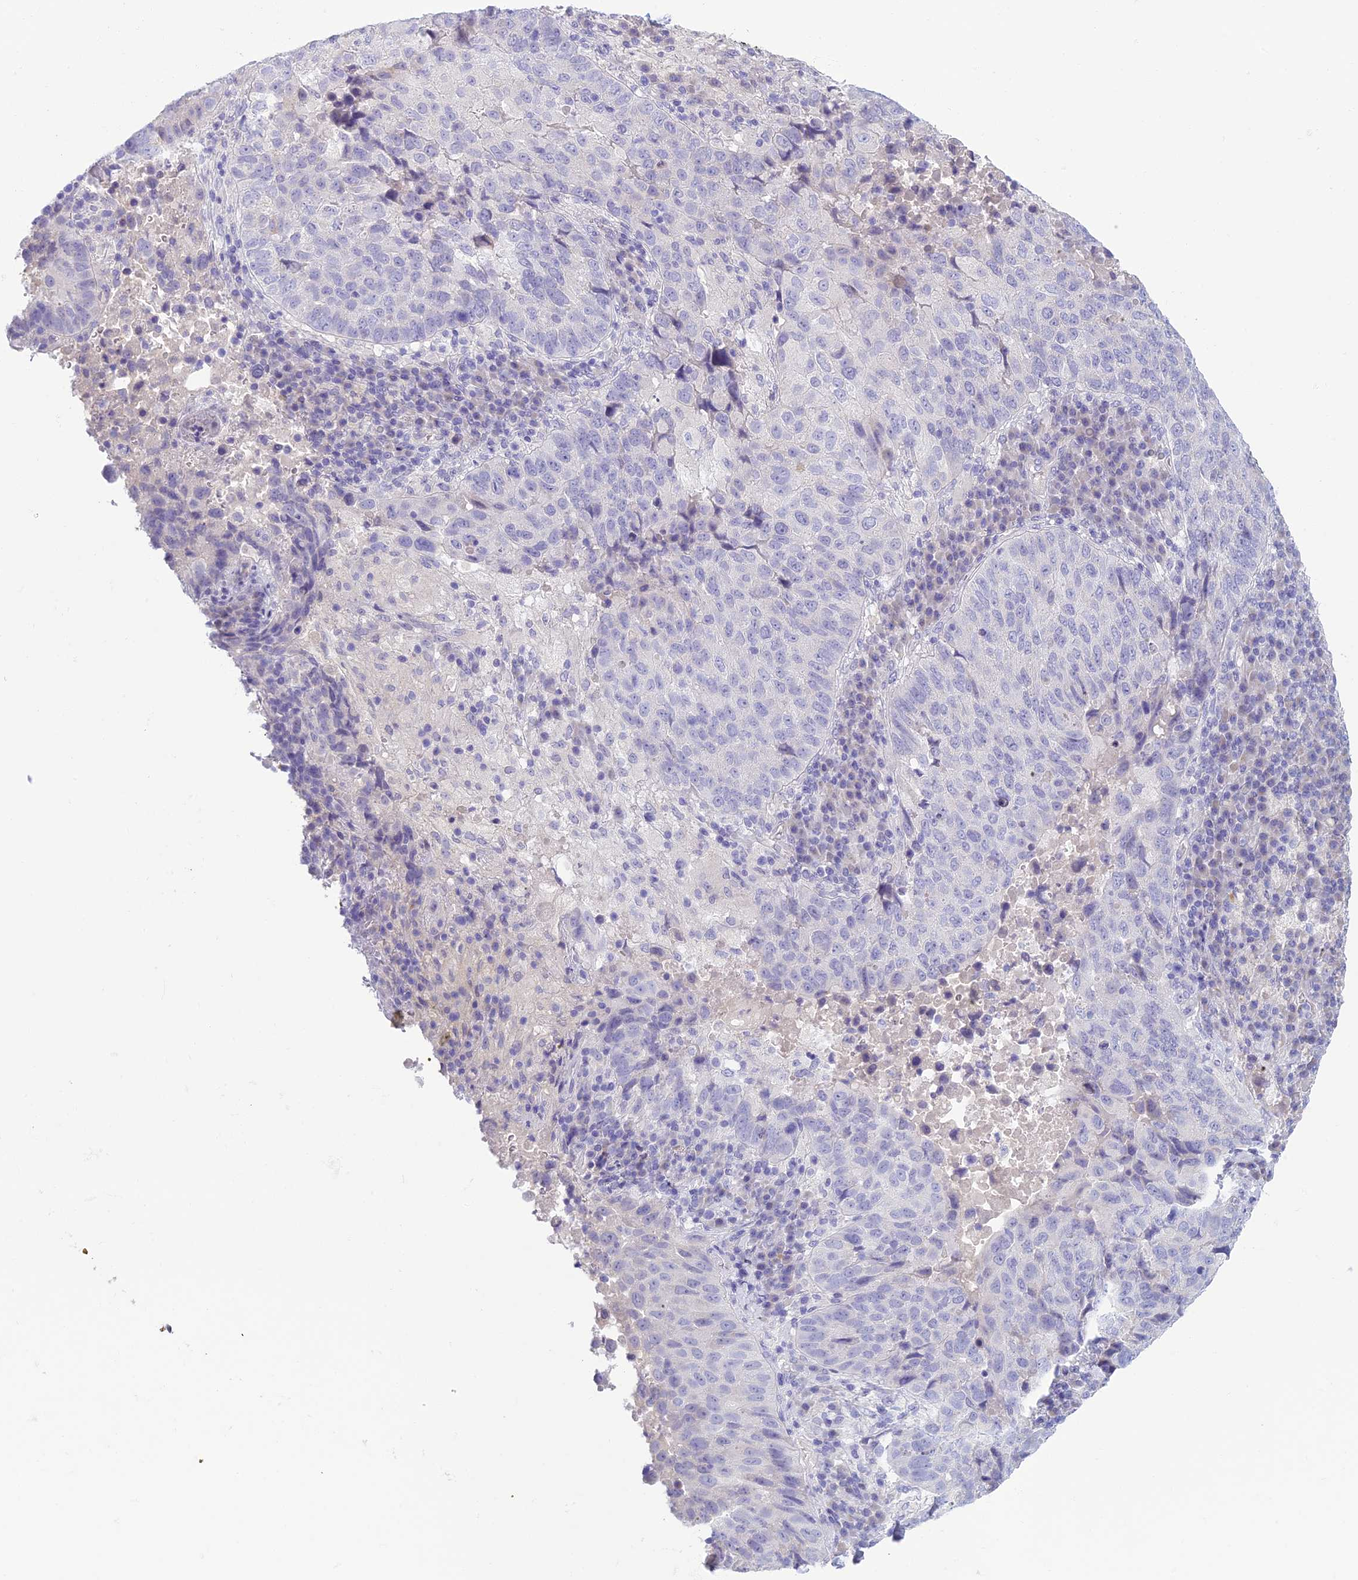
{"staining": {"intensity": "negative", "quantity": "none", "location": "none"}, "tissue": "lung cancer", "cell_type": "Tumor cells", "image_type": "cancer", "snomed": [{"axis": "morphology", "description": "Squamous cell carcinoma, NOS"}, {"axis": "topography", "description": "Lung"}], "caption": "Human lung squamous cell carcinoma stained for a protein using immunohistochemistry exhibits no staining in tumor cells.", "gene": "SLC25A41", "patient": {"sex": "male", "age": 73}}